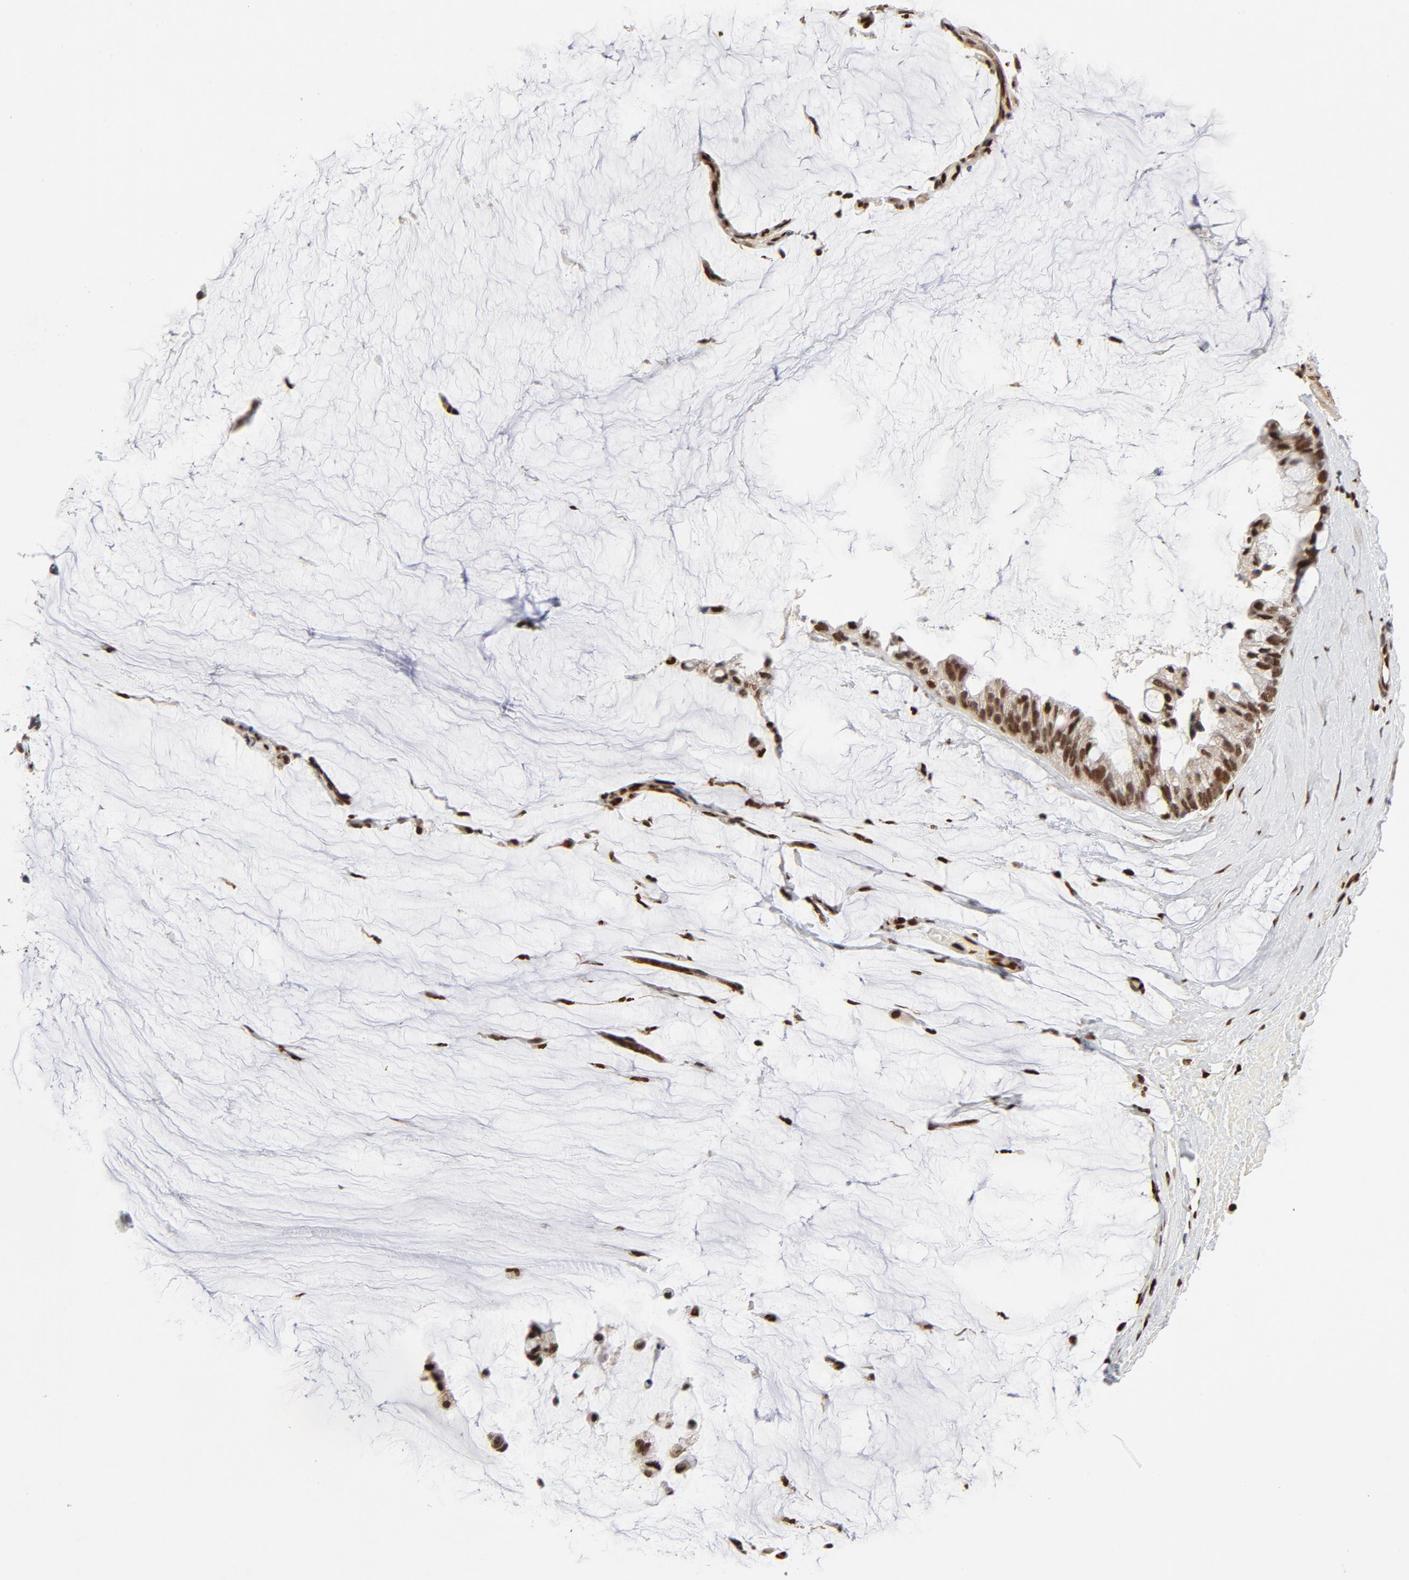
{"staining": {"intensity": "moderate", "quantity": ">75%", "location": "nuclear"}, "tissue": "ovarian cancer", "cell_type": "Tumor cells", "image_type": "cancer", "snomed": [{"axis": "morphology", "description": "Cystadenocarcinoma, mucinous, NOS"}, {"axis": "topography", "description": "Ovary"}], "caption": "An image of ovarian mucinous cystadenocarcinoma stained for a protein shows moderate nuclear brown staining in tumor cells. Immunohistochemistry (ihc) stains the protein of interest in brown and the nuclei are stained blue.", "gene": "MEF2A", "patient": {"sex": "female", "age": 39}}